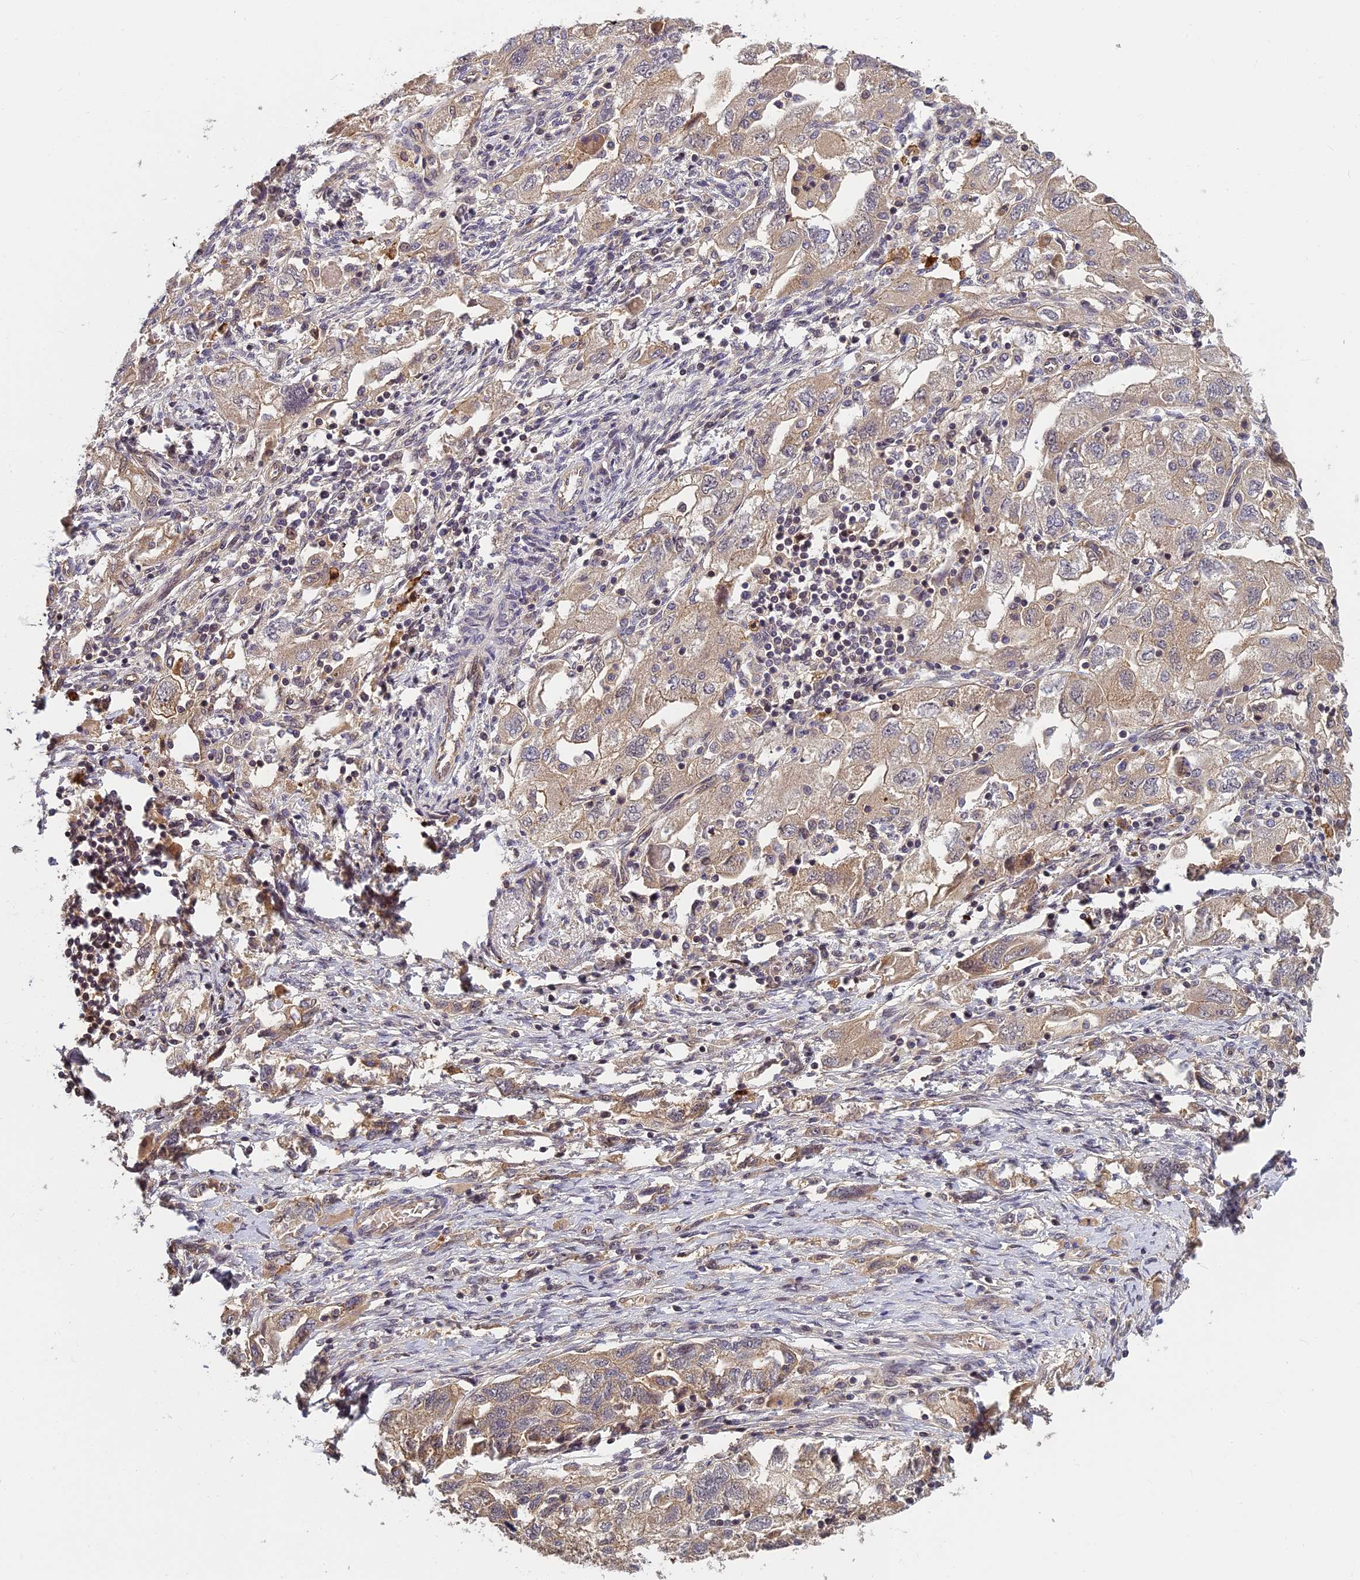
{"staining": {"intensity": "weak", "quantity": ">75%", "location": "cytoplasmic/membranous"}, "tissue": "ovarian cancer", "cell_type": "Tumor cells", "image_type": "cancer", "snomed": [{"axis": "morphology", "description": "Carcinoma, NOS"}, {"axis": "morphology", "description": "Cystadenocarcinoma, serous, NOS"}, {"axis": "topography", "description": "Ovary"}], "caption": "High-power microscopy captured an IHC image of carcinoma (ovarian), revealing weak cytoplasmic/membranous staining in about >75% of tumor cells.", "gene": "PIKFYVE", "patient": {"sex": "female", "age": 69}}